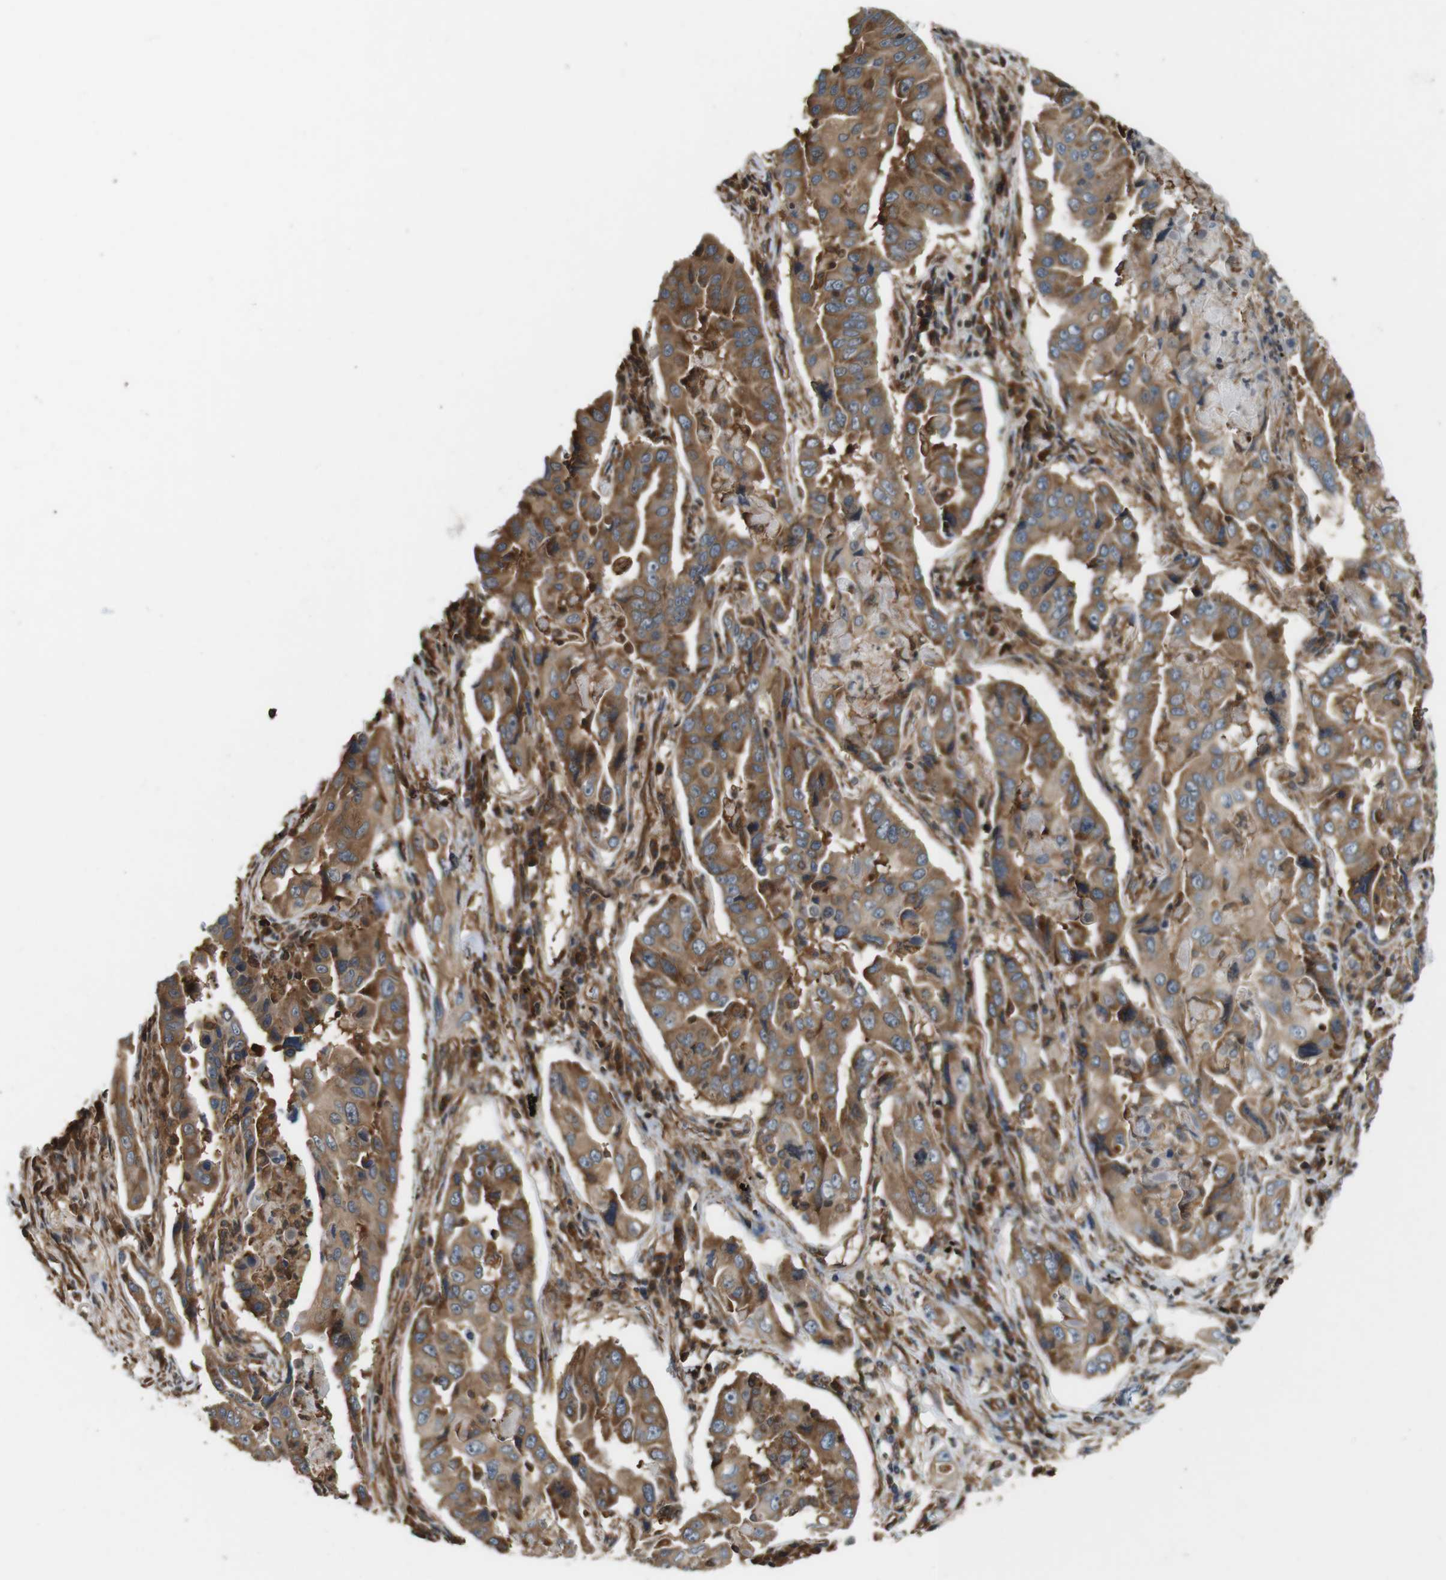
{"staining": {"intensity": "moderate", "quantity": ">75%", "location": "cytoplasmic/membranous"}, "tissue": "lung cancer", "cell_type": "Tumor cells", "image_type": "cancer", "snomed": [{"axis": "morphology", "description": "Adenocarcinoma, NOS"}, {"axis": "topography", "description": "Lung"}], "caption": "DAB immunohistochemical staining of lung cancer (adenocarcinoma) displays moderate cytoplasmic/membranous protein positivity in about >75% of tumor cells.", "gene": "PA2G4", "patient": {"sex": "female", "age": 65}}